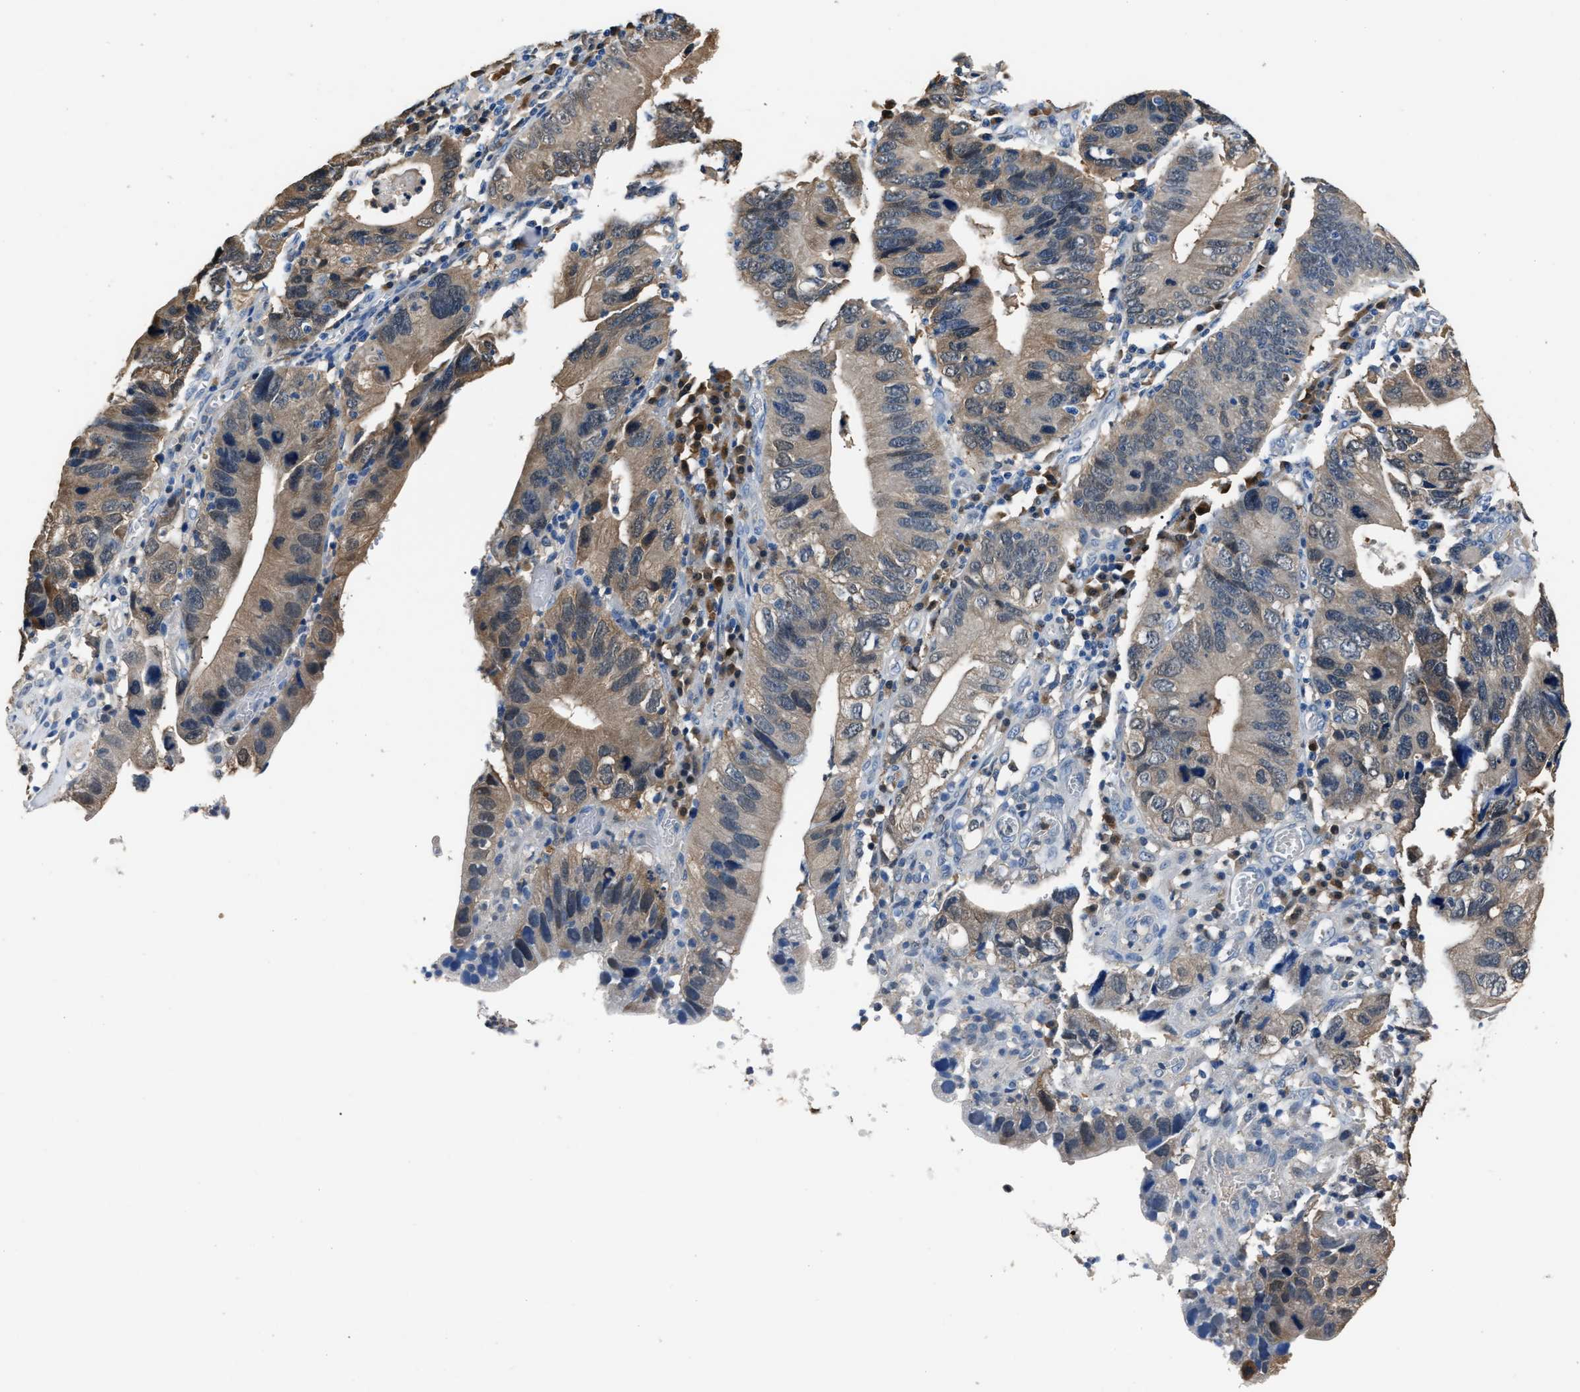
{"staining": {"intensity": "weak", "quantity": ">75%", "location": "cytoplasmic/membranous"}, "tissue": "stomach cancer", "cell_type": "Tumor cells", "image_type": "cancer", "snomed": [{"axis": "morphology", "description": "Adenocarcinoma, NOS"}, {"axis": "topography", "description": "Stomach"}], "caption": "Brown immunohistochemical staining in human stomach cancer (adenocarcinoma) demonstrates weak cytoplasmic/membranous staining in approximately >75% of tumor cells. (DAB IHC with brightfield microscopy, high magnification).", "gene": "GSTP1", "patient": {"sex": "male", "age": 59}}